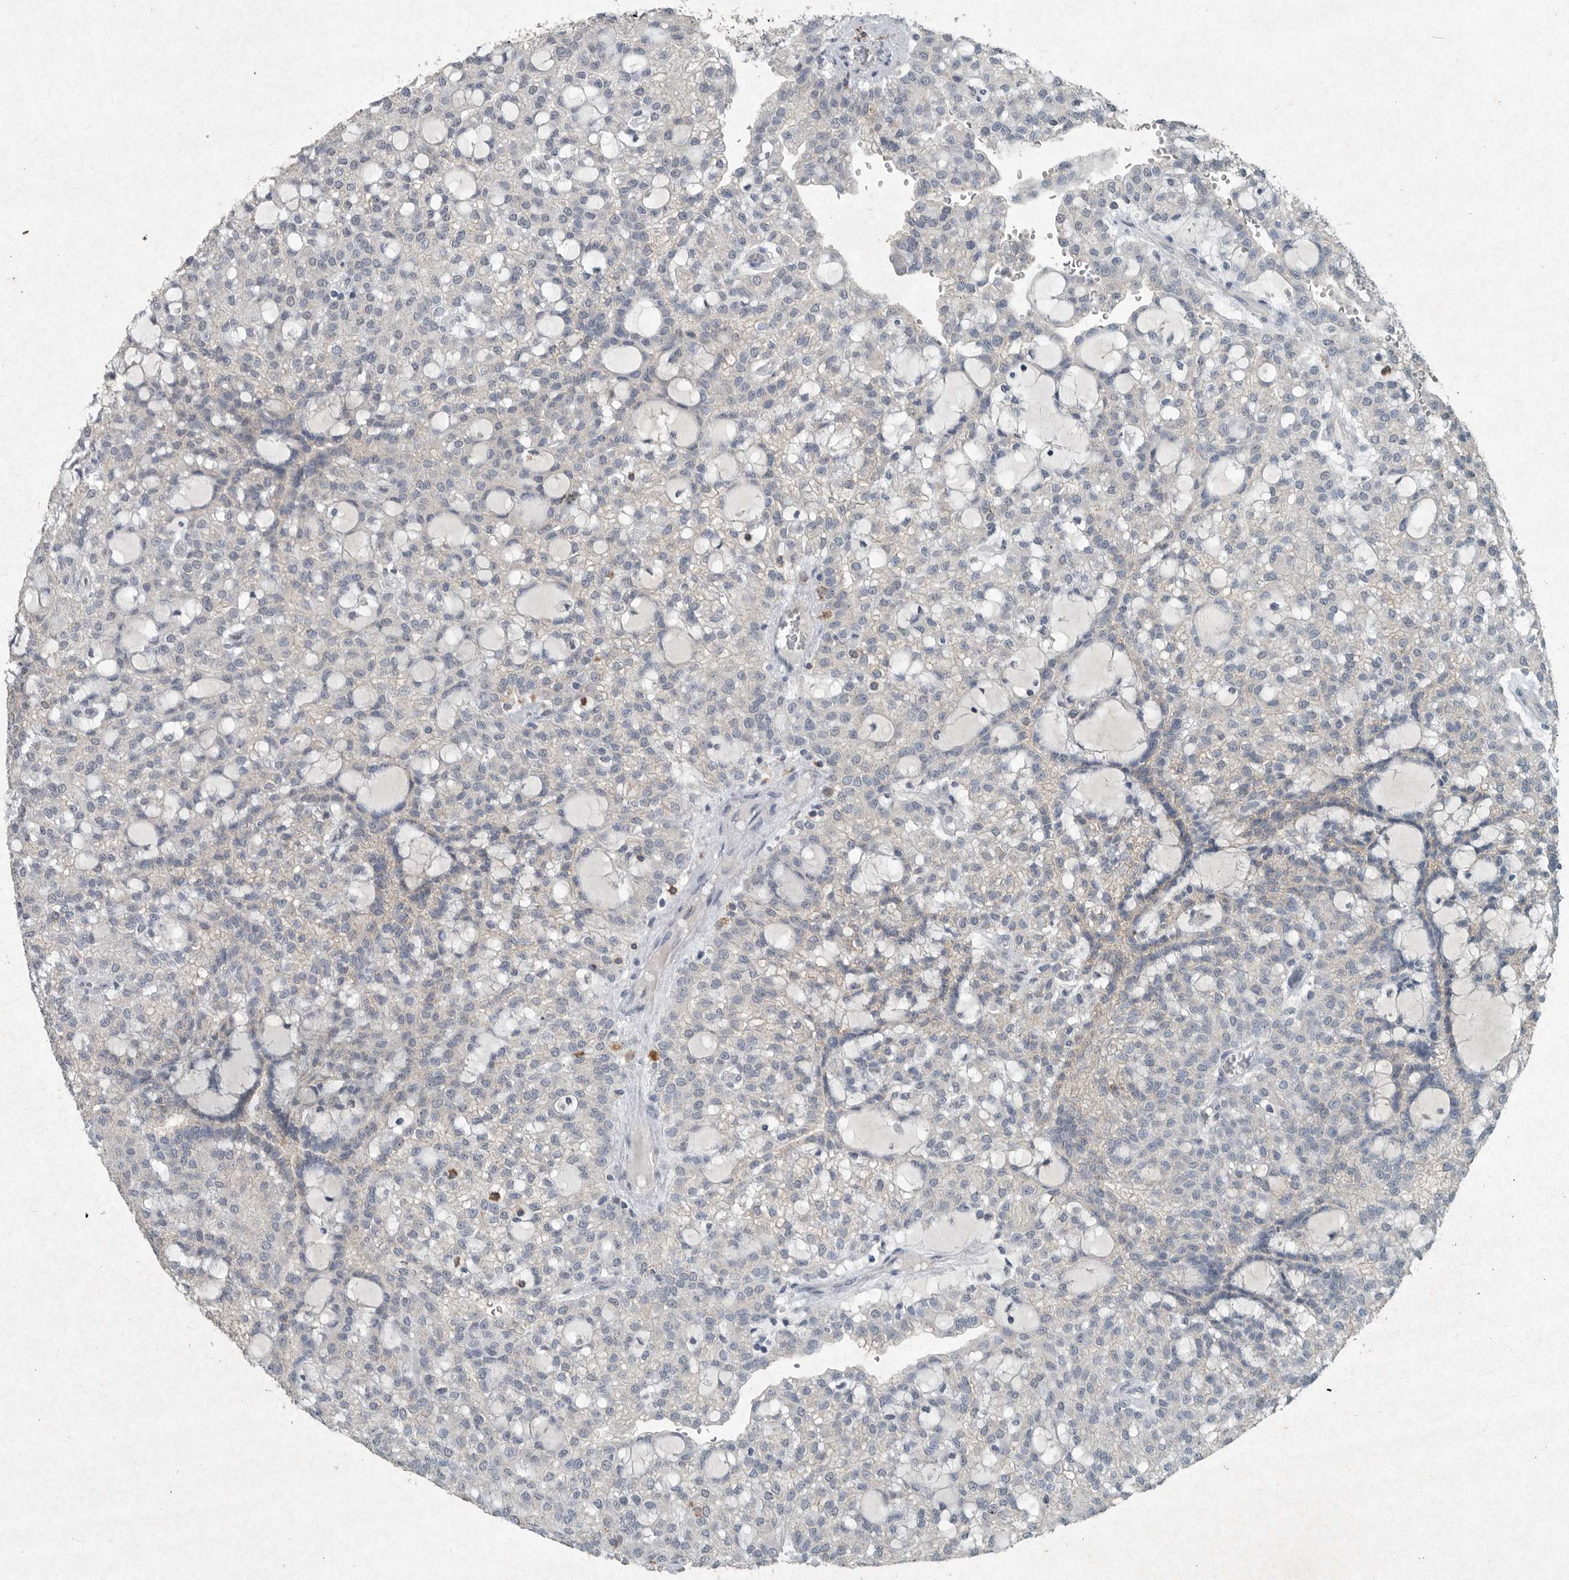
{"staining": {"intensity": "negative", "quantity": "none", "location": "none"}, "tissue": "renal cancer", "cell_type": "Tumor cells", "image_type": "cancer", "snomed": [{"axis": "morphology", "description": "Adenocarcinoma, NOS"}, {"axis": "topography", "description": "Kidney"}], "caption": "An IHC micrograph of renal cancer (adenocarcinoma) is shown. There is no staining in tumor cells of renal cancer (adenocarcinoma). The staining is performed using DAB (3,3'-diaminobenzidine) brown chromogen with nuclei counter-stained in using hematoxylin.", "gene": "IL20", "patient": {"sex": "male", "age": 63}}